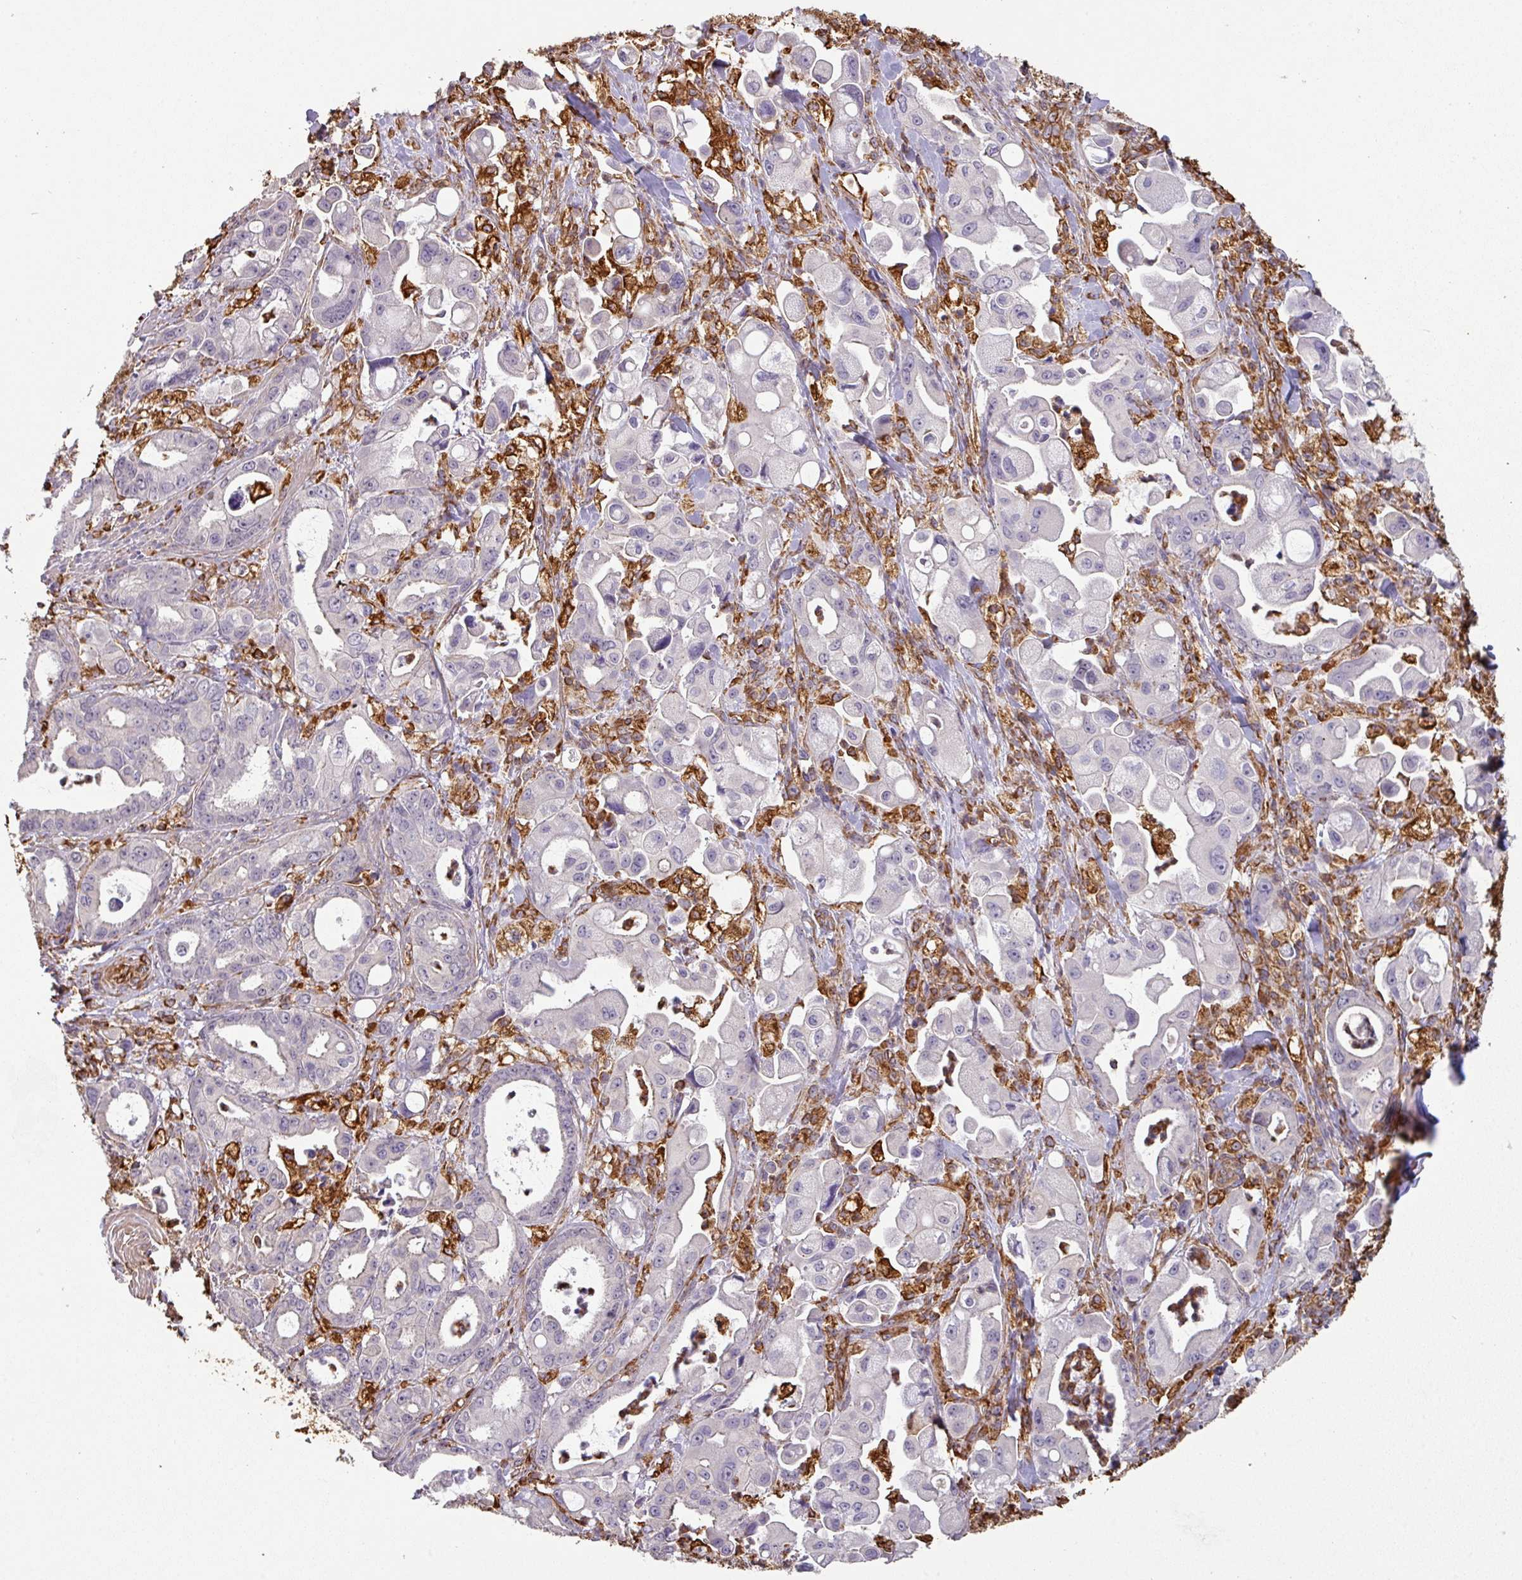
{"staining": {"intensity": "negative", "quantity": "none", "location": "none"}, "tissue": "pancreatic cancer", "cell_type": "Tumor cells", "image_type": "cancer", "snomed": [{"axis": "morphology", "description": "Adenocarcinoma, NOS"}, {"axis": "topography", "description": "Pancreas"}], "caption": "IHC micrograph of neoplastic tissue: human pancreatic cancer stained with DAB demonstrates no significant protein positivity in tumor cells.", "gene": "ZNF280C", "patient": {"sex": "male", "age": 68}}